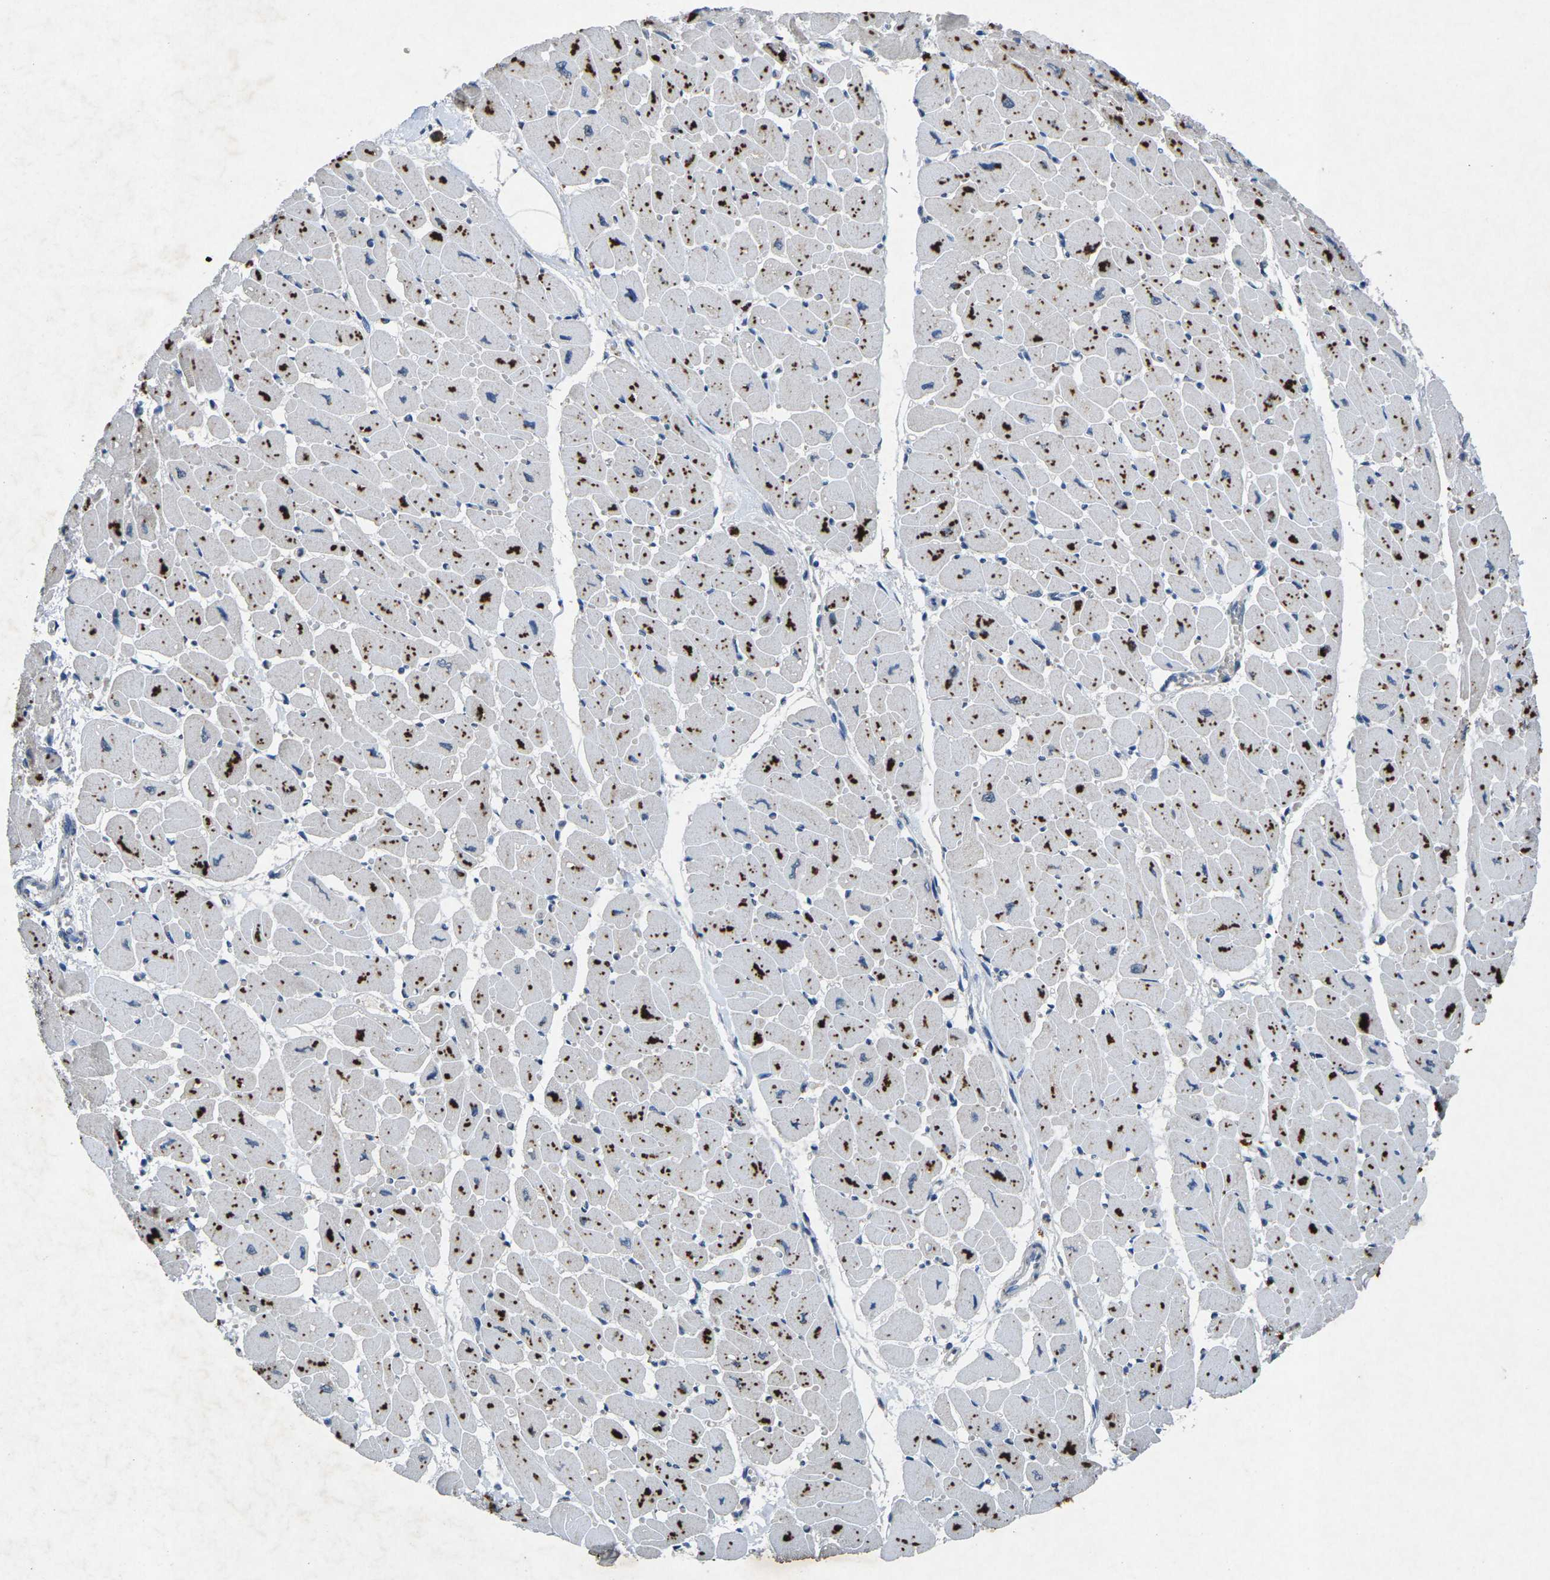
{"staining": {"intensity": "moderate", "quantity": "25%-75%", "location": "cytoplasmic/membranous"}, "tissue": "heart muscle", "cell_type": "Cardiomyocytes", "image_type": "normal", "snomed": [{"axis": "morphology", "description": "Normal tissue, NOS"}, {"axis": "topography", "description": "Heart"}], "caption": "Heart muscle stained for a protein reveals moderate cytoplasmic/membranous positivity in cardiomyocytes. Nuclei are stained in blue.", "gene": "PLG", "patient": {"sex": "female", "age": 54}}